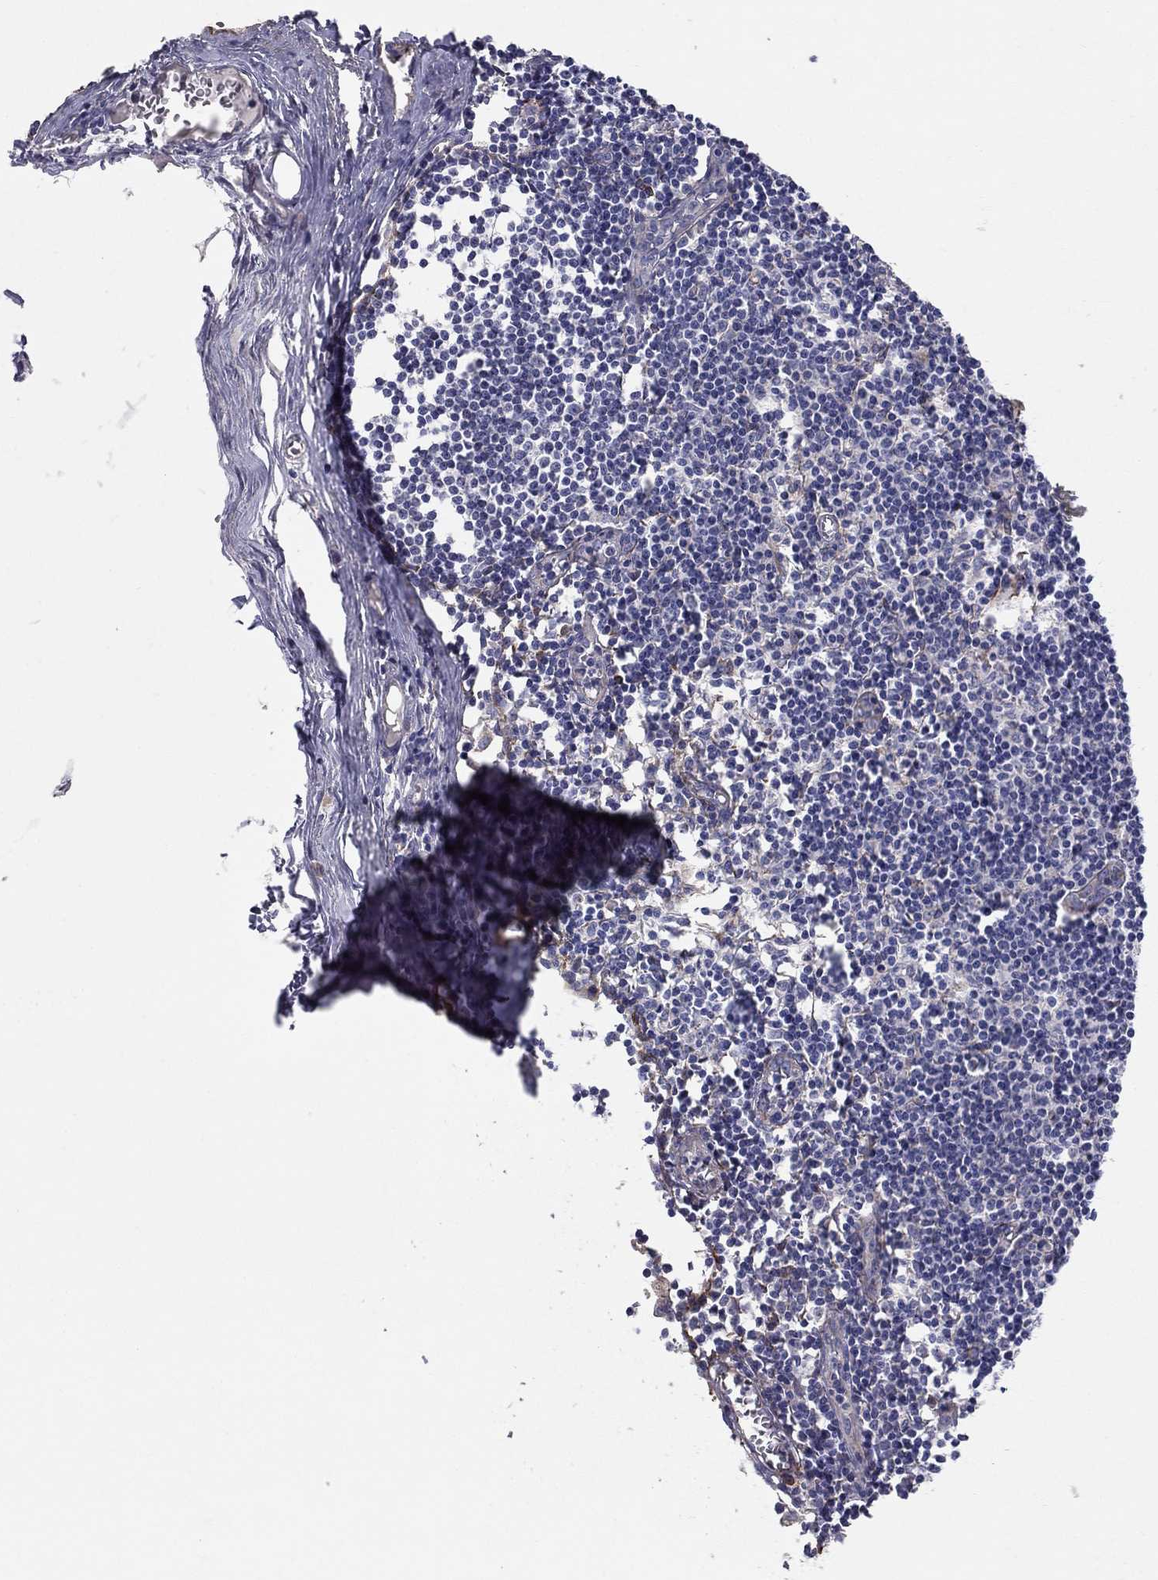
{"staining": {"intensity": "negative", "quantity": "none", "location": "none"}, "tissue": "lymph node", "cell_type": "Germinal center cells", "image_type": "normal", "snomed": [{"axis": "morphology", "description": "Normal tissue, NOS"}, {"axis": "topography", "description": "Lymph node"}], "caption": "This is a micrograph of immunohistochemistry staining of benign lymph node, which shows no positivity in germinal center cells.", "gene": "EMP2", "patient": {"sex": "male", "age": 59}}